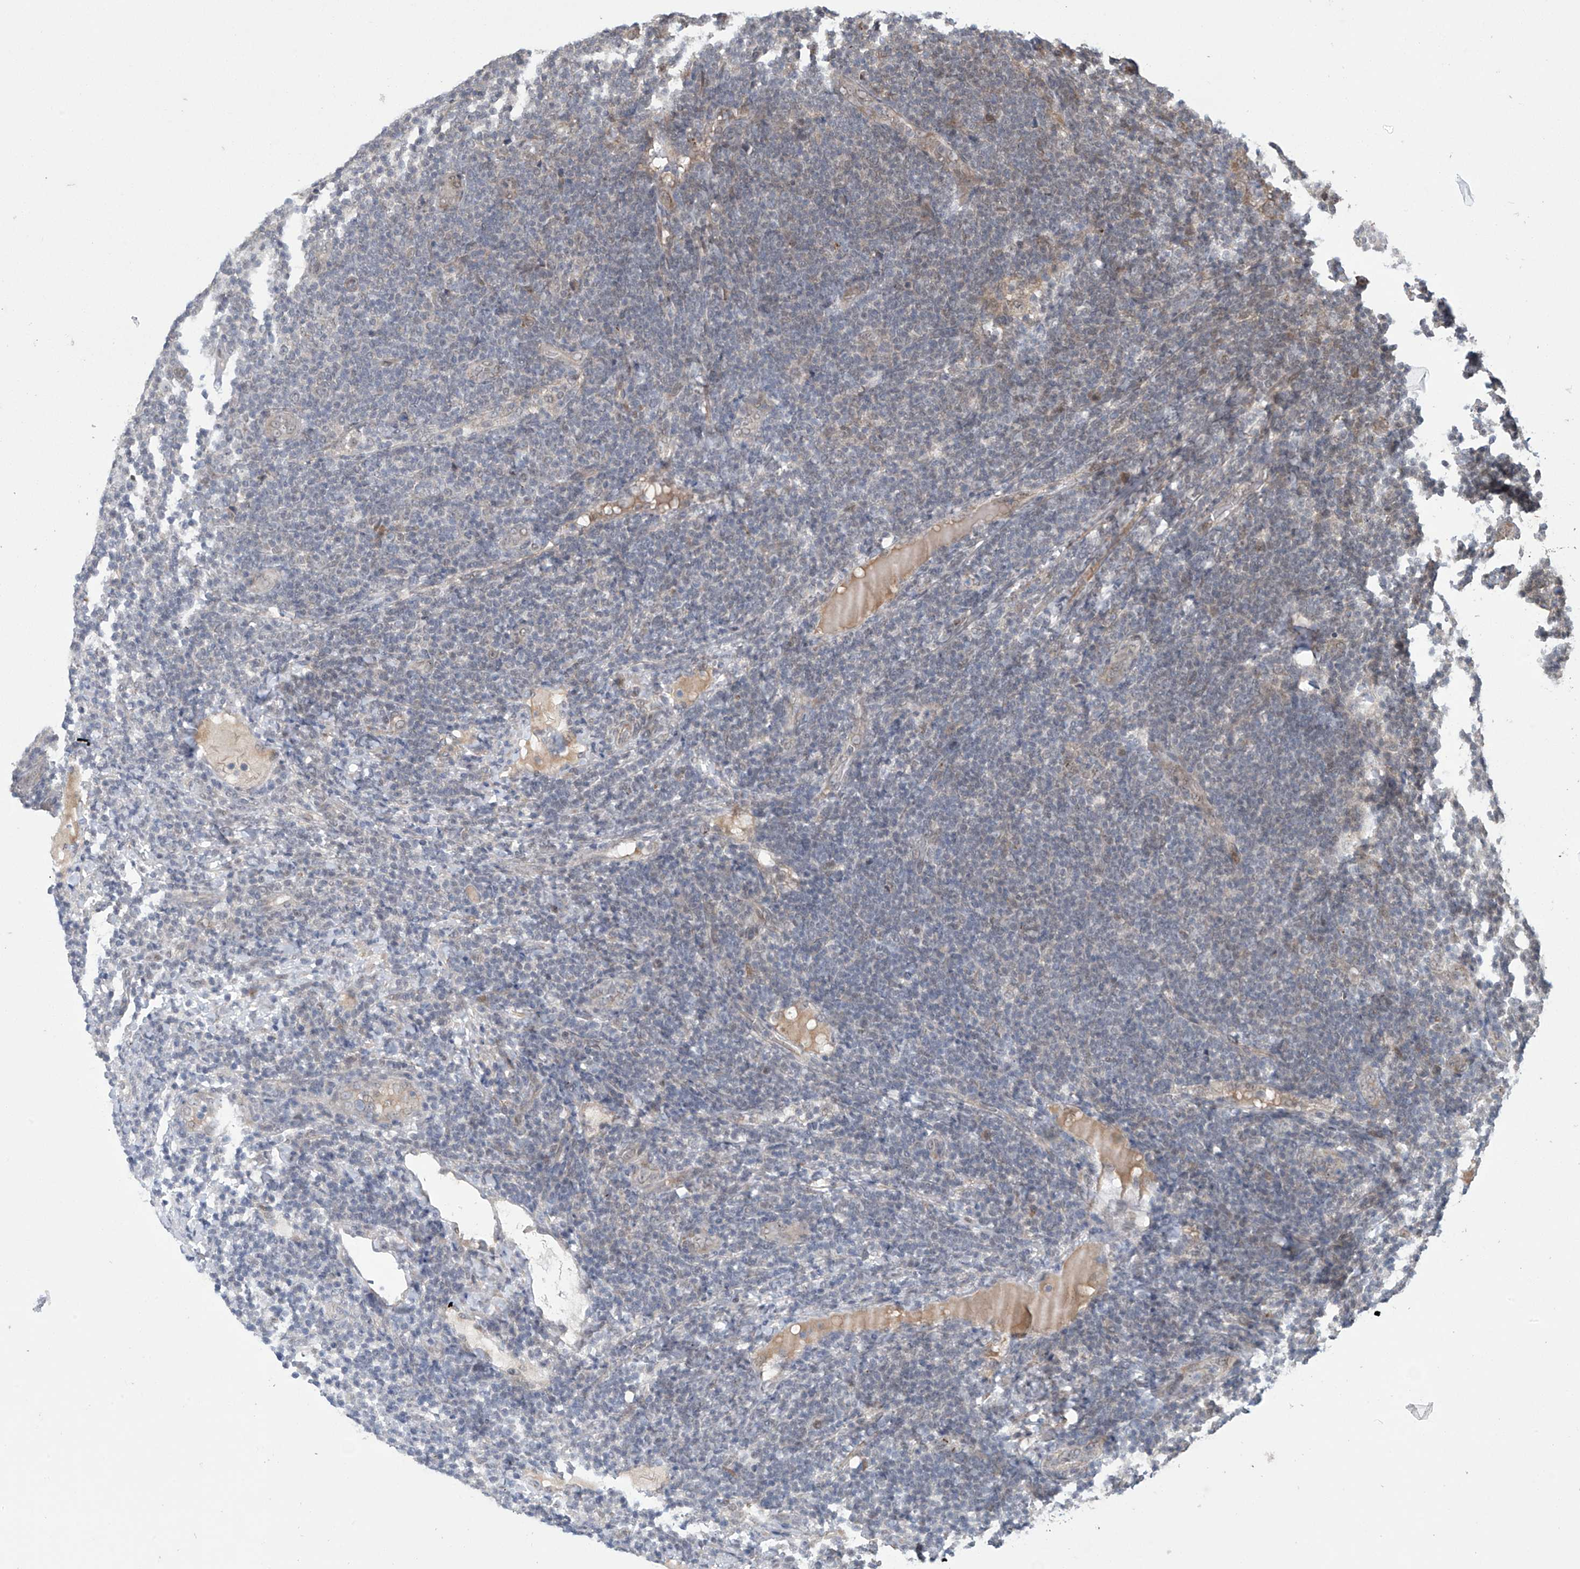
{"staining": {"intensity": "negative", "quantity": "none", "location": "none"}, "tissue": "lymphoma", "cell_type": "Tumor cells", "image_type": "cancer", "snomed": [{"axis": "morphology", "description": "Malignant lymphoma, non-Hodgkin's type, Low grade"}, {"axis": "topography", "description": "Lymph node"}], "caption": "Immunohistochemistry (IHC) image of human lymphoma stained for a protein (brown), which shows no positivity in tumor cells.", "gene": "ABHD13", "patient": {"sex": "male", "age": 66}}